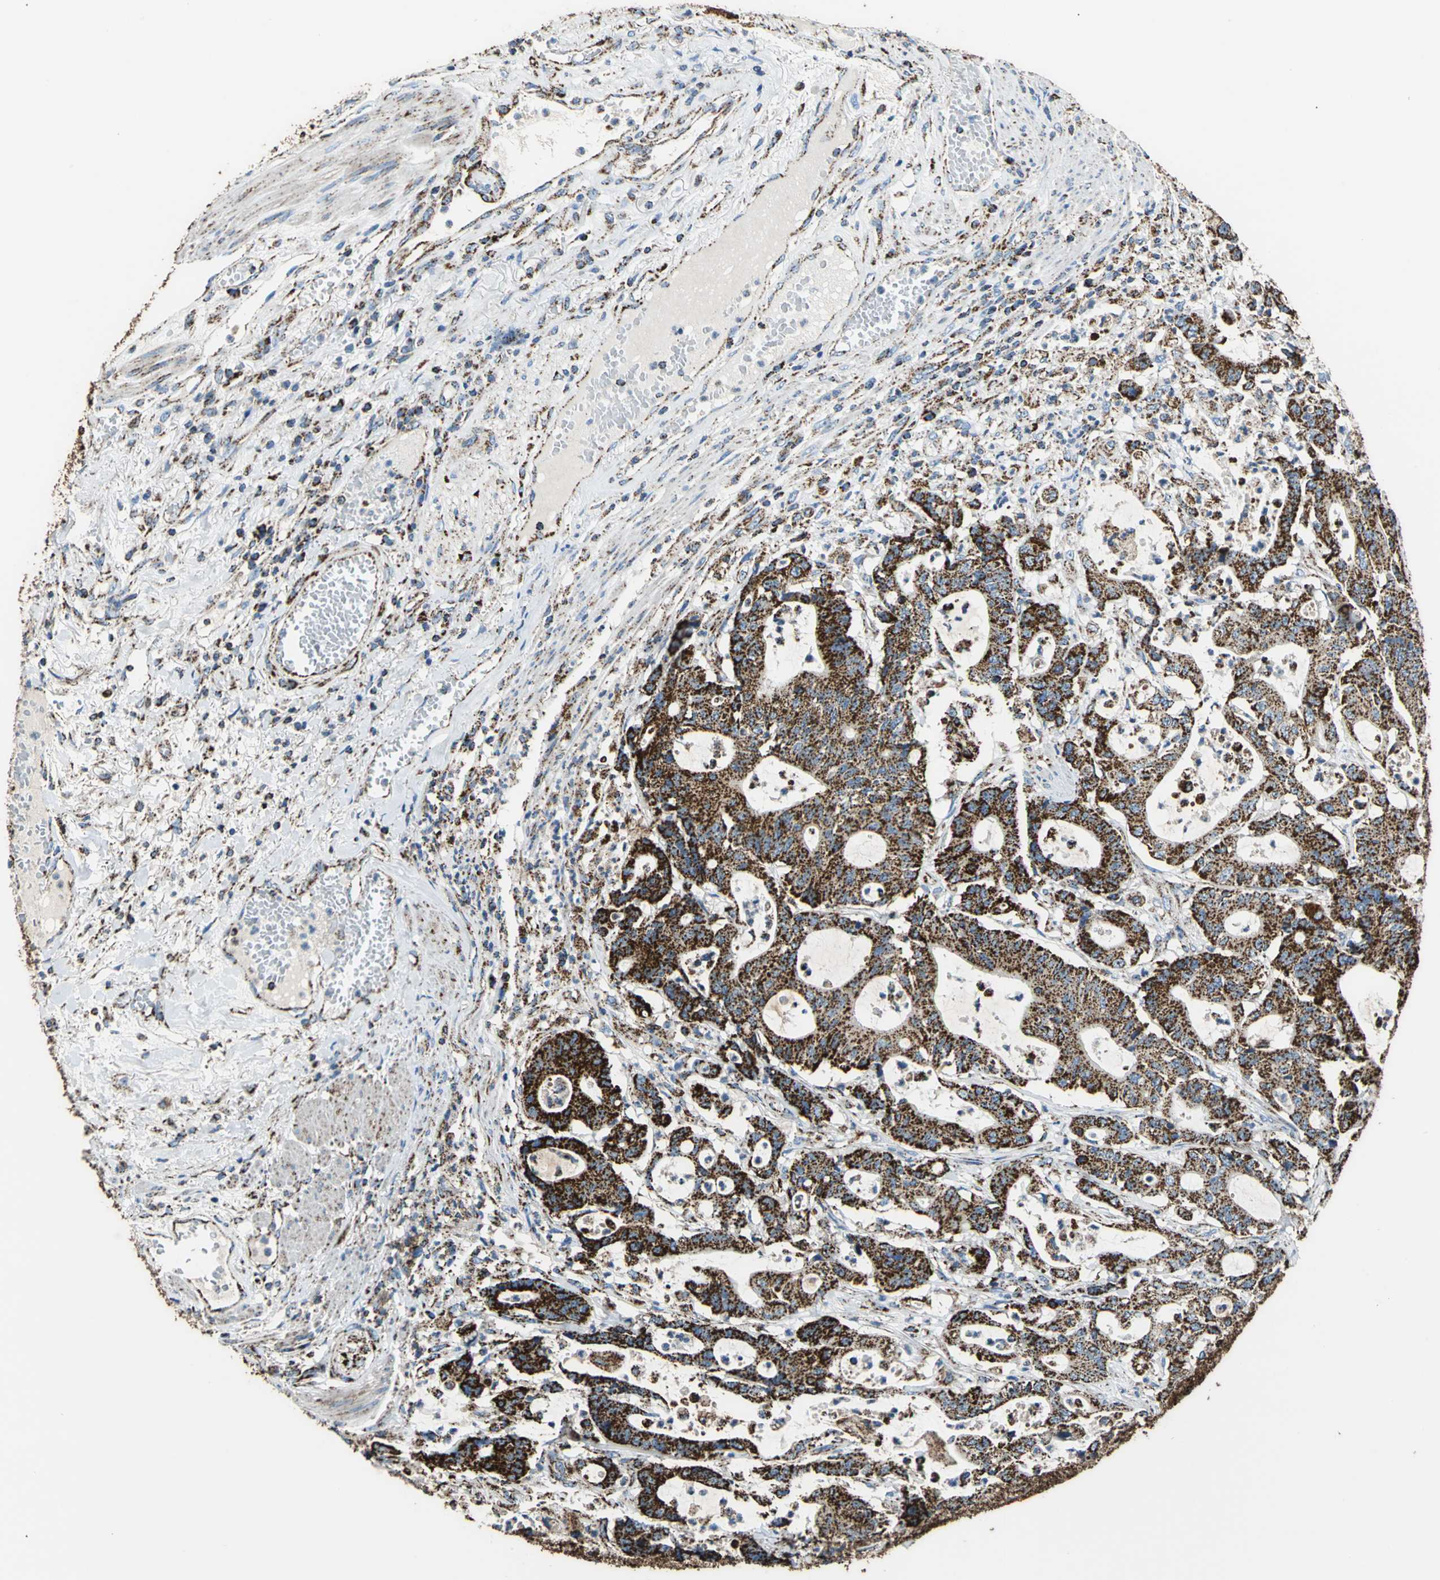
{"staining": {"intensity": "strong", "quantity": ">75%", "location": "cytoplasmic/membranous"}, "tissue": "colorectal cancer", "cell_type": "Tumor cells", "image_type": "cancer", "snomed": [{"axis": "morphology", "description": "Adenocarcinoma, NOS"}, {"axis": "topography", "description": "Colon"}], "caption": "Immunohistochemistry (IHC) staining of colorectal cancer (adenocarcinoma), which reveals high levels of strong cytoplasmic/membranous positivity in about >75% of tumor cells indicating strong cytoplasmic/membranous protein staining. The staining was performed using DAB (brown) for protein detection and nuclei were counterstained in hematoxylin (blue).", "gene": "ECH1", "patient": {"sex": "female", "age": 84}}